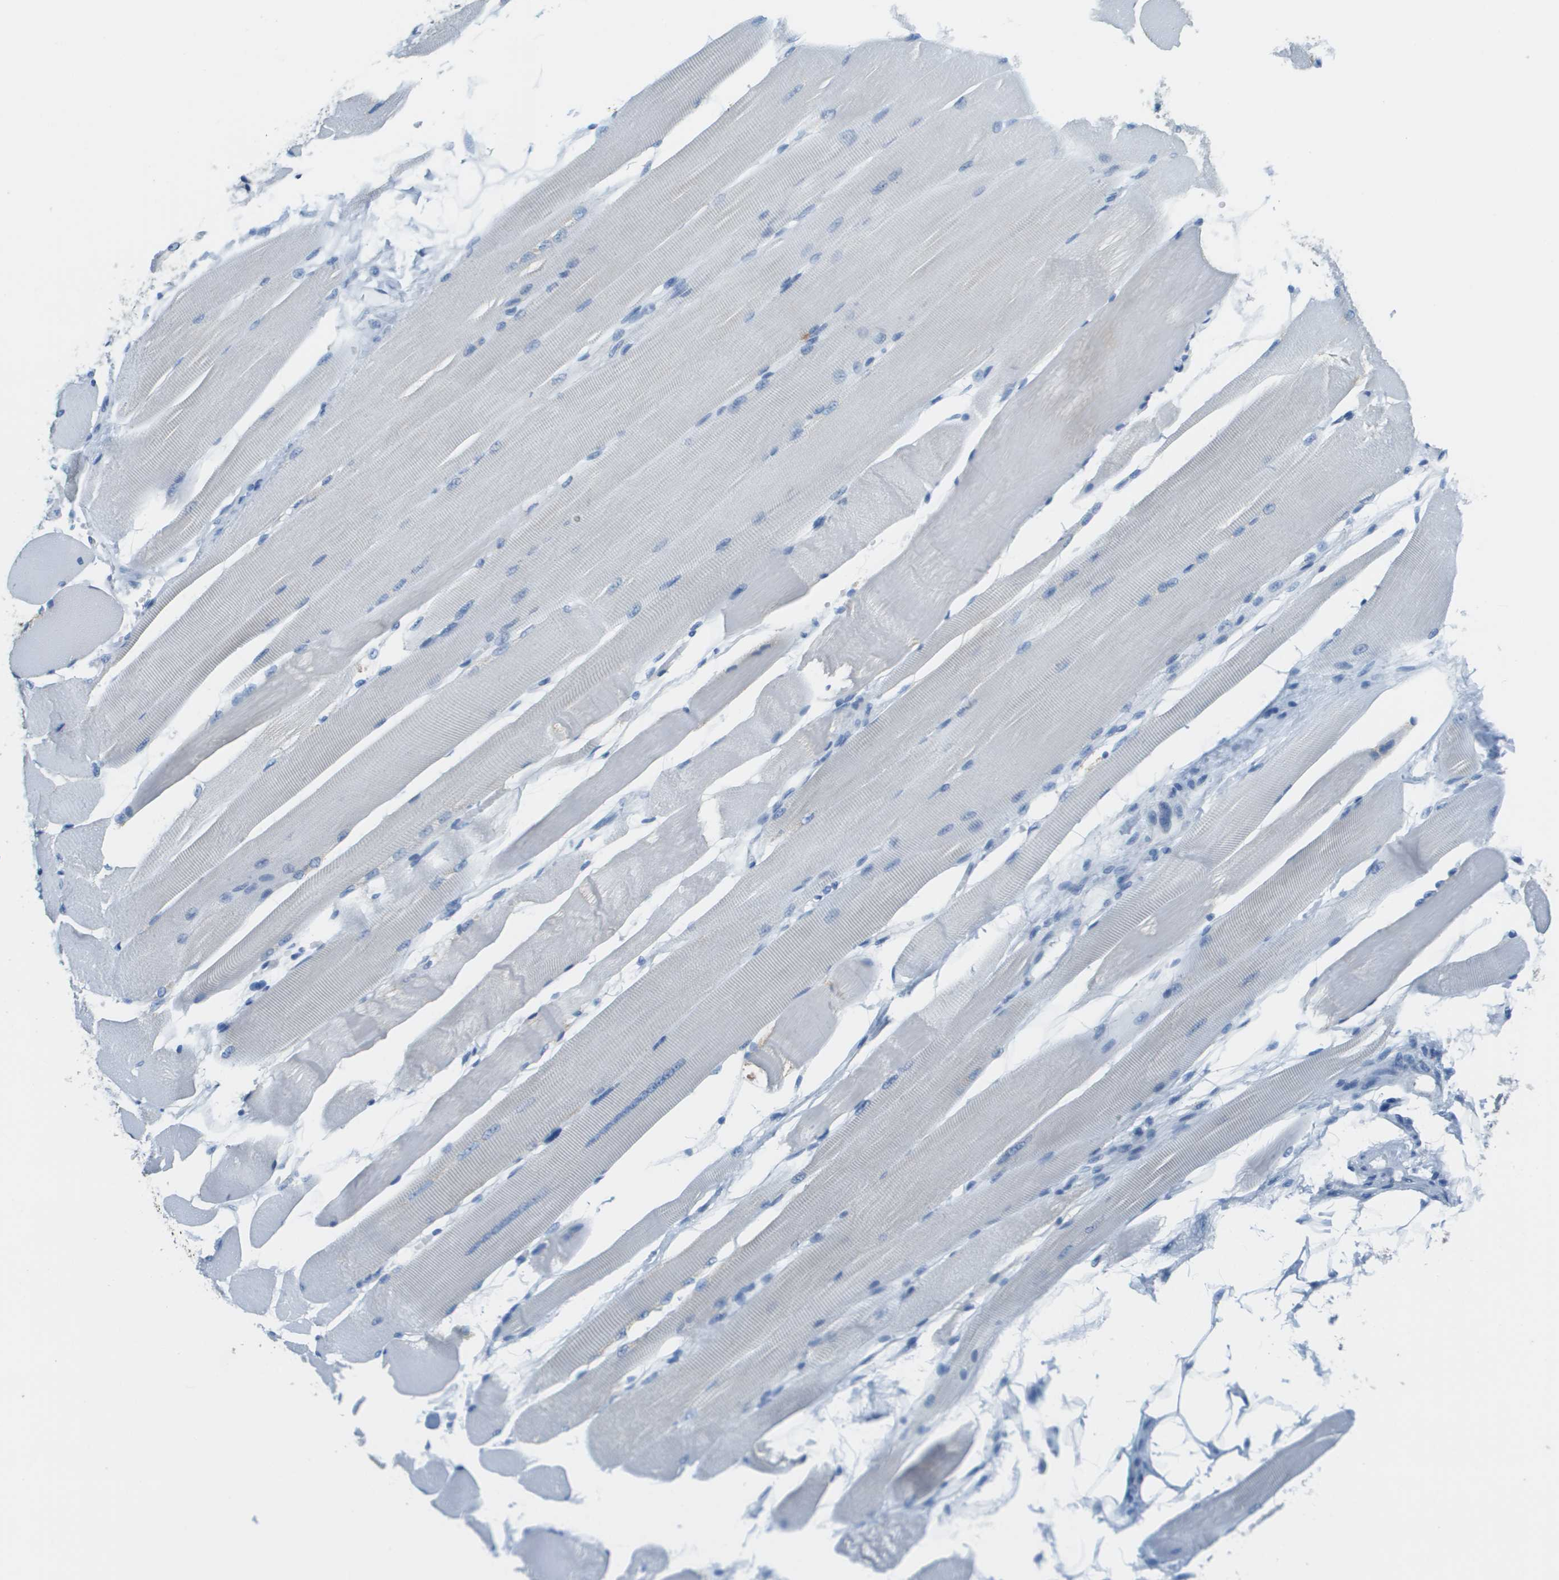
{"staining": {"intensity": "negative", "quantity": "none", "location": "none"}, "tissue": "skeletal muscle", "cell_type": "Myocytes", "image_type": "normal", "snomed": [{"axis": "morphology", "description": "Normal tissue, NOS"}, {"axis": "topography", "description": "Skeletal muscle"}, {"axis": "topography", "description": "Peripheral nerve tissue"}], "caption": "Skeletal muscle stained for a protein using IHC shows no staining myocytes.", "gene": "PTGDR2", "patient": {"sex": "female", "age": 84}}